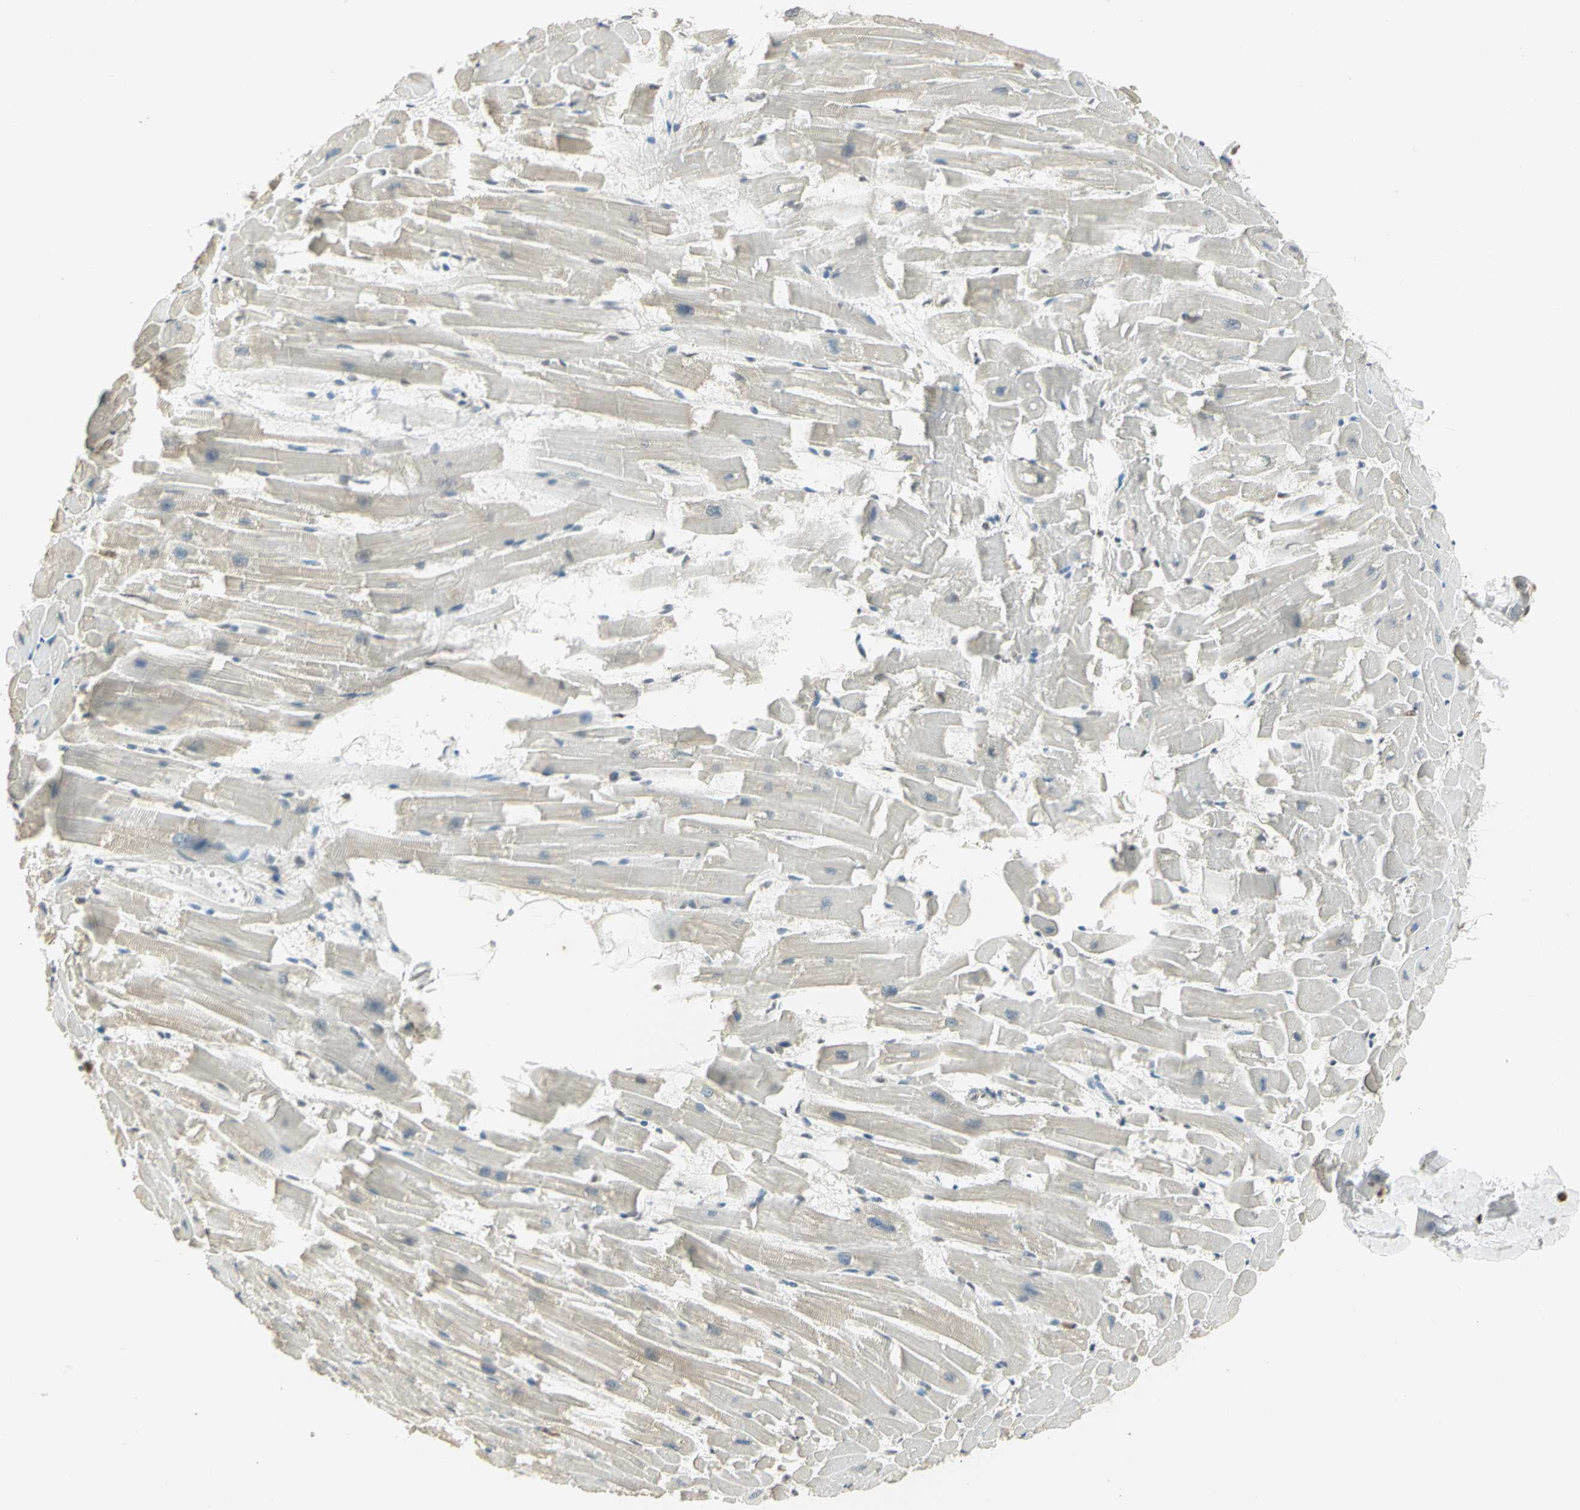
{"staining": {"intensity": "weak", "quantity": "<25%", "location": "cytoplasmic/membranous"}, "tissue": "heart muscle", "cell_type": "Cardiomyocytes", "image_type": "normal", "snomed": [{"axis": "morphology", "description": "Normal tissue, NOS"}, {"axis": "topography", "description": "Heart"}], "caption": "High magnification brightfield microscopy of normal heart muscle stained with DAB (brown) and counterstained with hematoxylin (blue): cardiomyocytes show no significant expression.", "gene": "SMARCA5", "patient": {"sex": "female", "age": 19}}